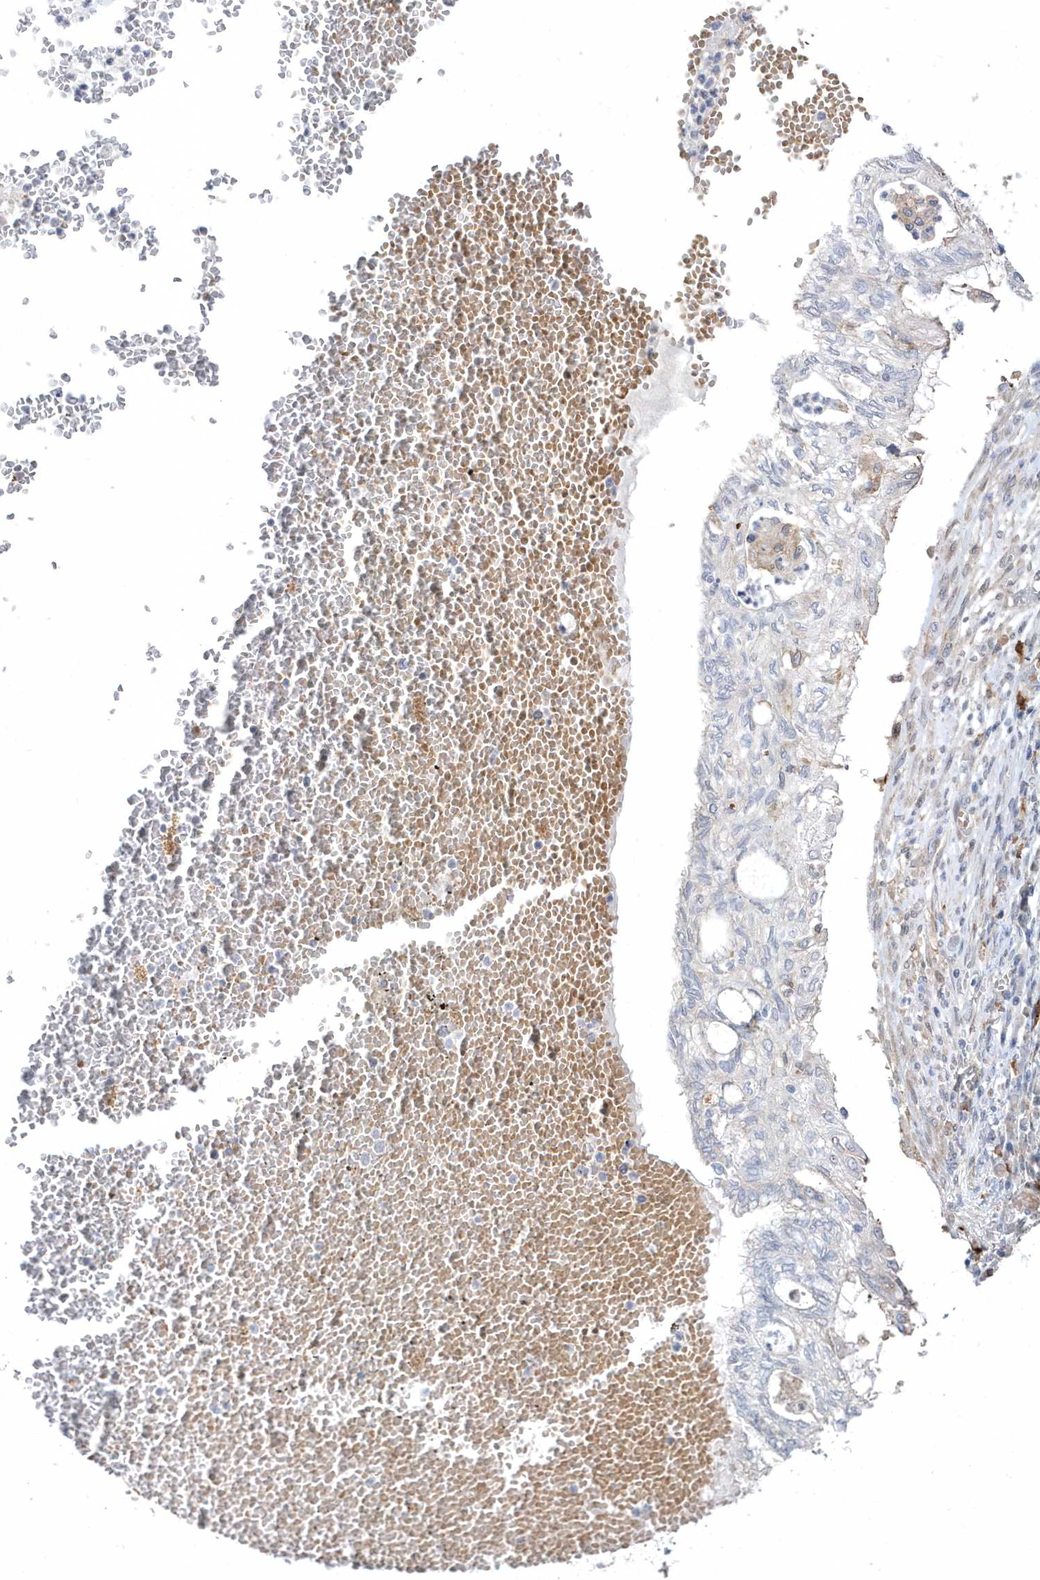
{"staining": {"intensity": "negative", "quantity": "none", "location": "none"}, "tissue": "lung cancer", "cell_type": "Tumor cells", "image_type": "cancer", "snomed": [{"axis": "morphology", "description": "Adenocarcinoma, NOS"}, {"axis": "topography", "description": "Lung"}], "caption": "Adenocarcinoma (lung) was stained to show a protein in brown. There is no significant expression in tumor cells. Brightfield microscopy of IHC stained with DAB (3,3'-diaminobenzidine) (brown) and hematoxylin (blue), captured at high magnification.", "gene": "TSPEAR", "patient": {"sex": "female", "age": 70}}